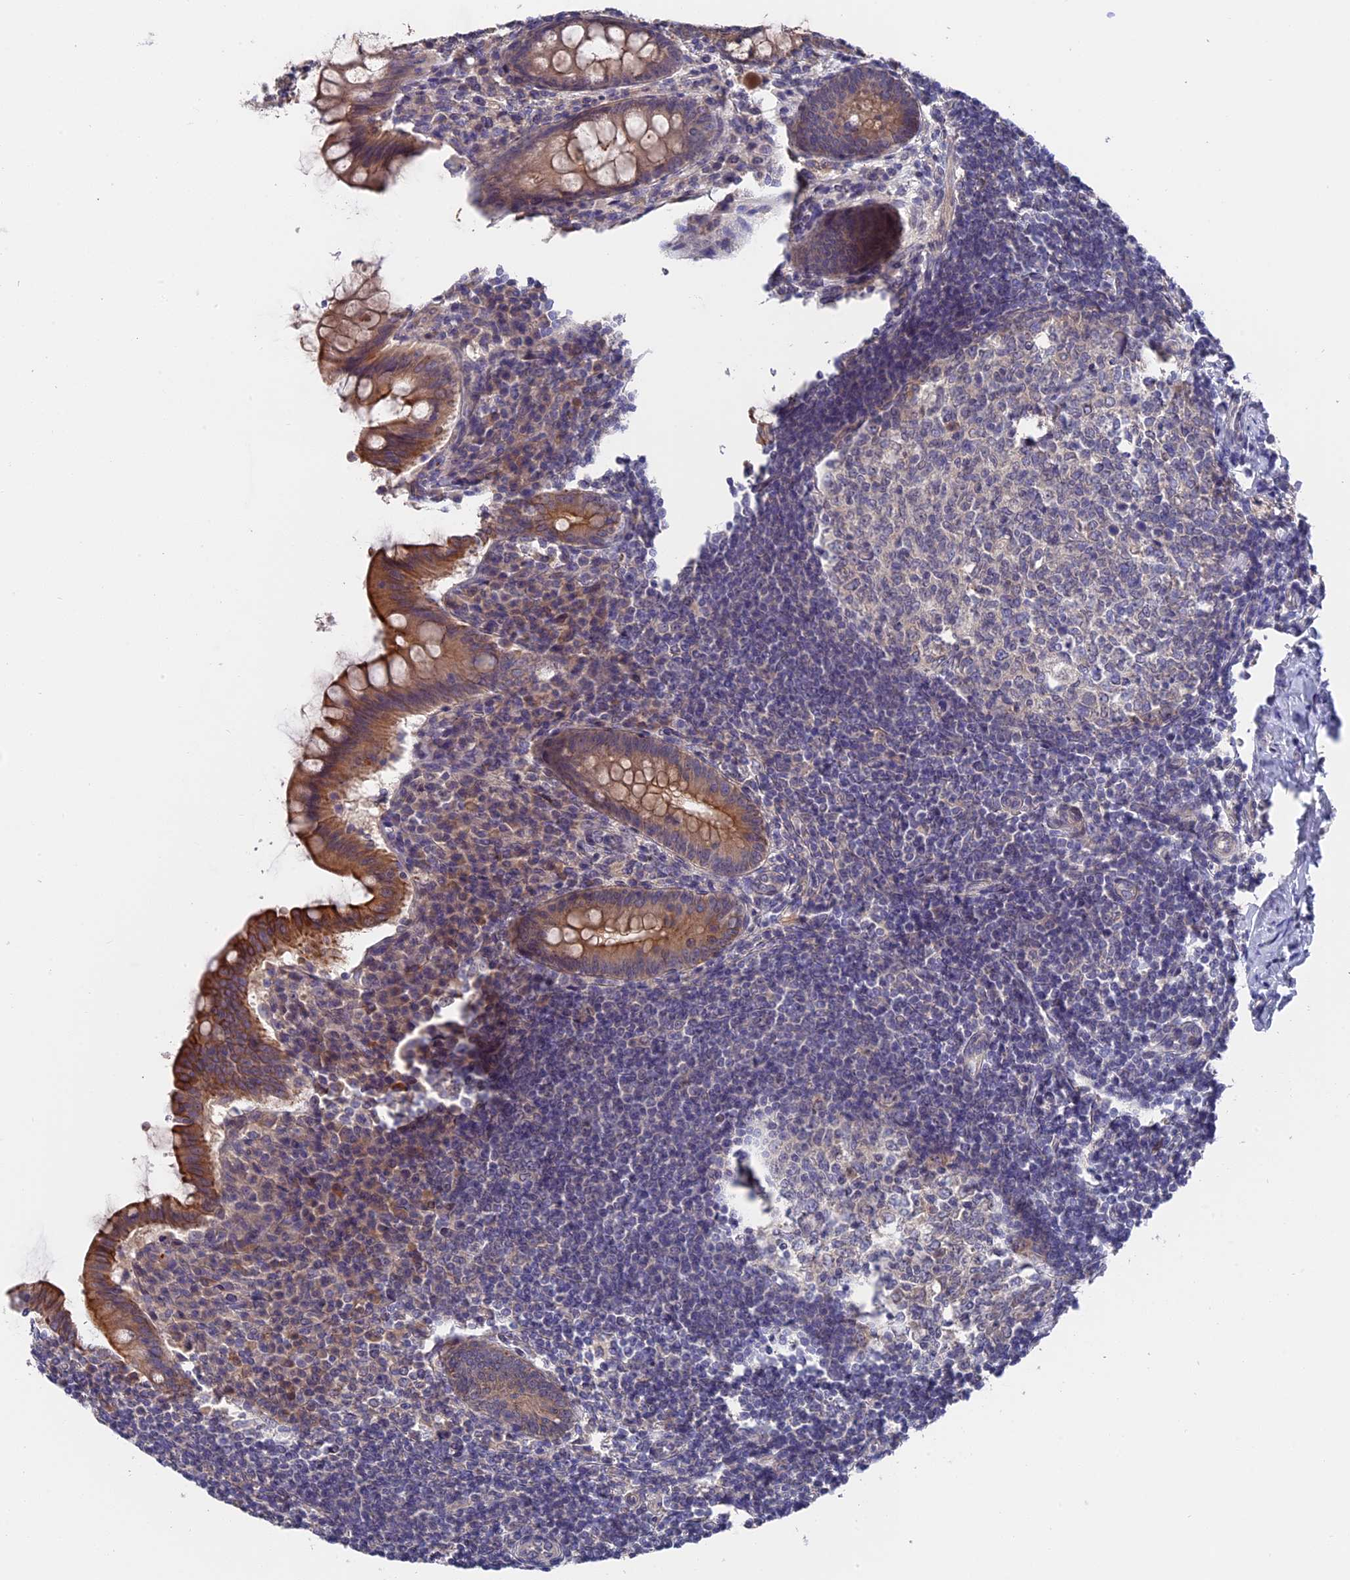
{"staining": {"intensity": "moderate", "quantity": ">75%", "location": "cytoplasmic/membranous"}, "tissue": "appendix", "cell_type": "Glandular cells", "image_type": "normal", "snomed": [{"axis": "morphology", "description": "Normal tissue, NOS"}, {"axis": "topography", "description": "Appendix"}], "caption": "Glandular cells exhibit moderate cytoplasmic/membranous staining in about >75% of cells in benign appendix.", "gene": "ZCCHC2", "patient": {"sex": "female", "age": 33}}